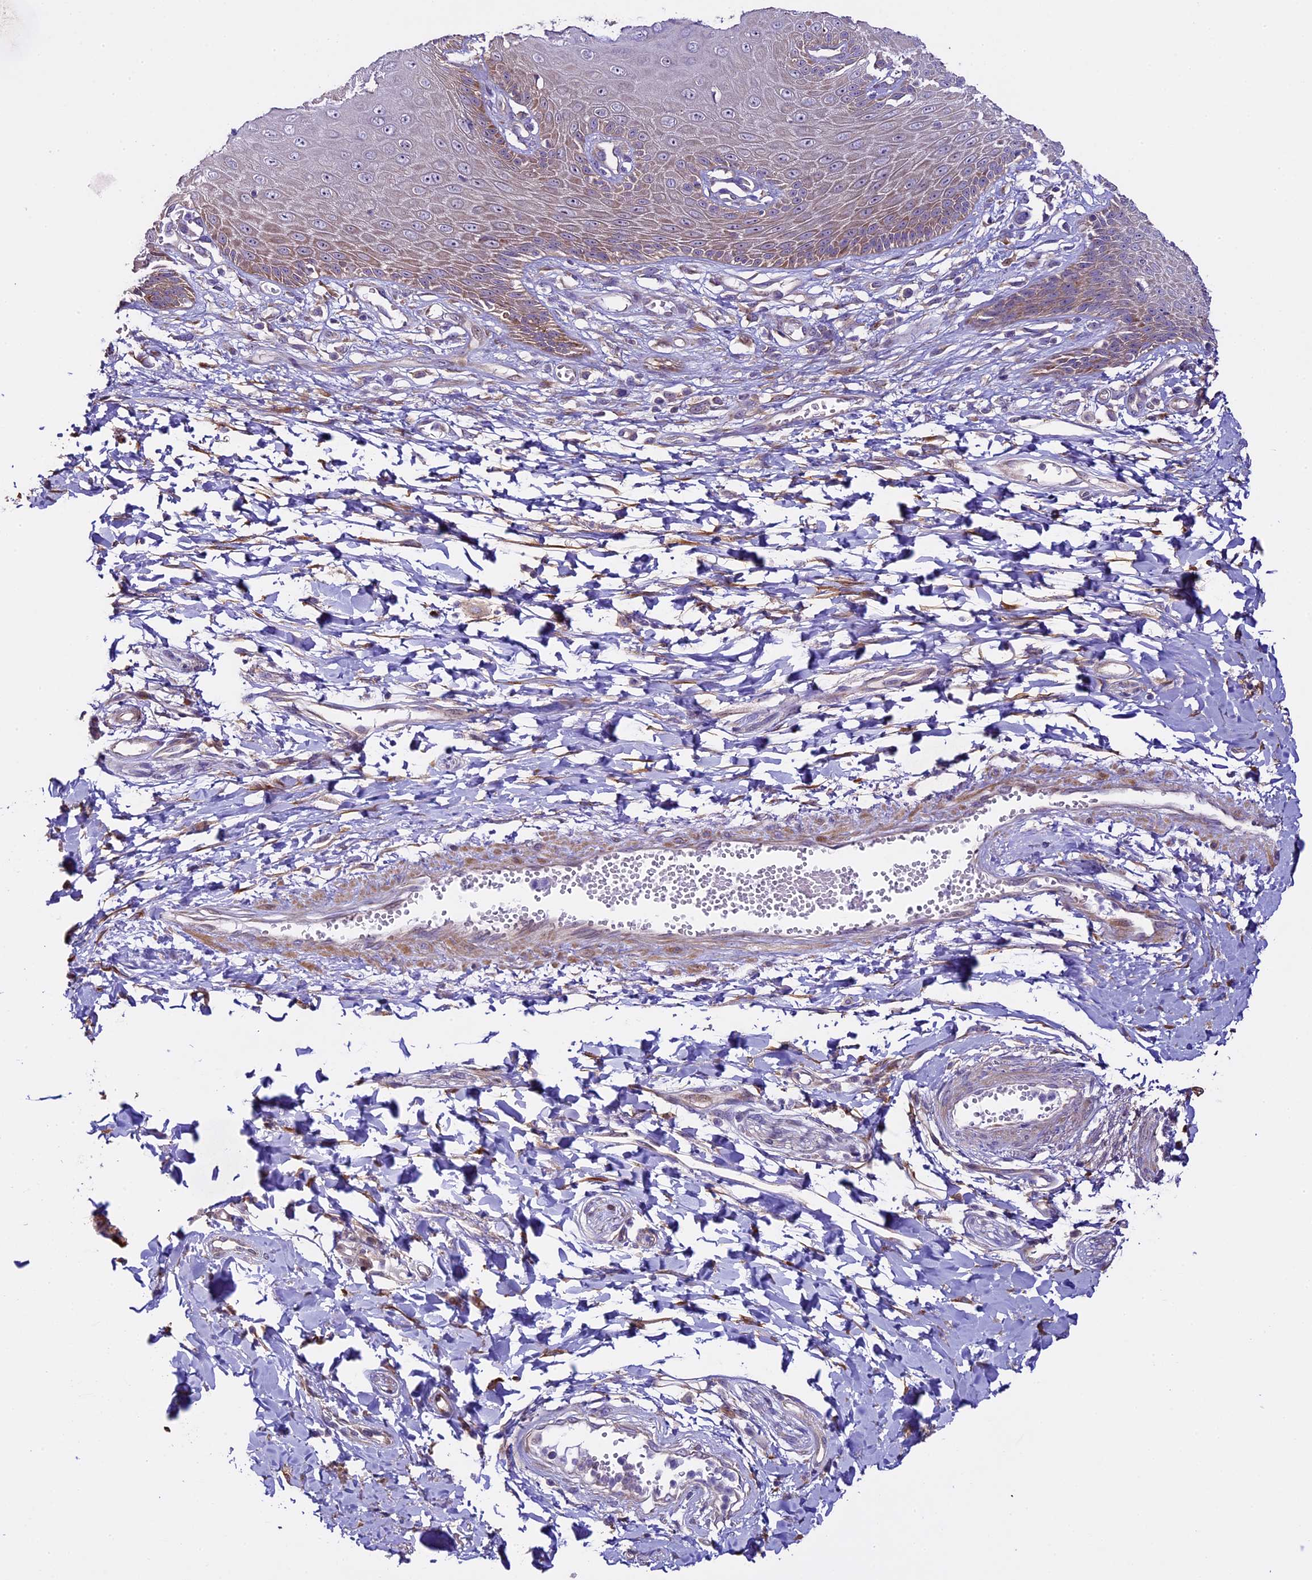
{"staining": {"intensity": "moderate", "quantity": "25%-75%", "location": "cytoplasmic/membranous"}, "tissue": "skin", "cell_type": "Epidermal cells", "image_type": "normal", "snomed": [{"axis": "morphology", "description": "Normal tissue, NOS"}, {"axis": "topography", "description": "Anal"}], "caption": "Immunohistochemical staining of unremarkable human skin shows medium levels of moderate cytoplasmic/membranous expression in approximately 25%-75% of epidermal cells.", "gene": "SPIRE1", "patient": {"sex": "male", "age": 78}}